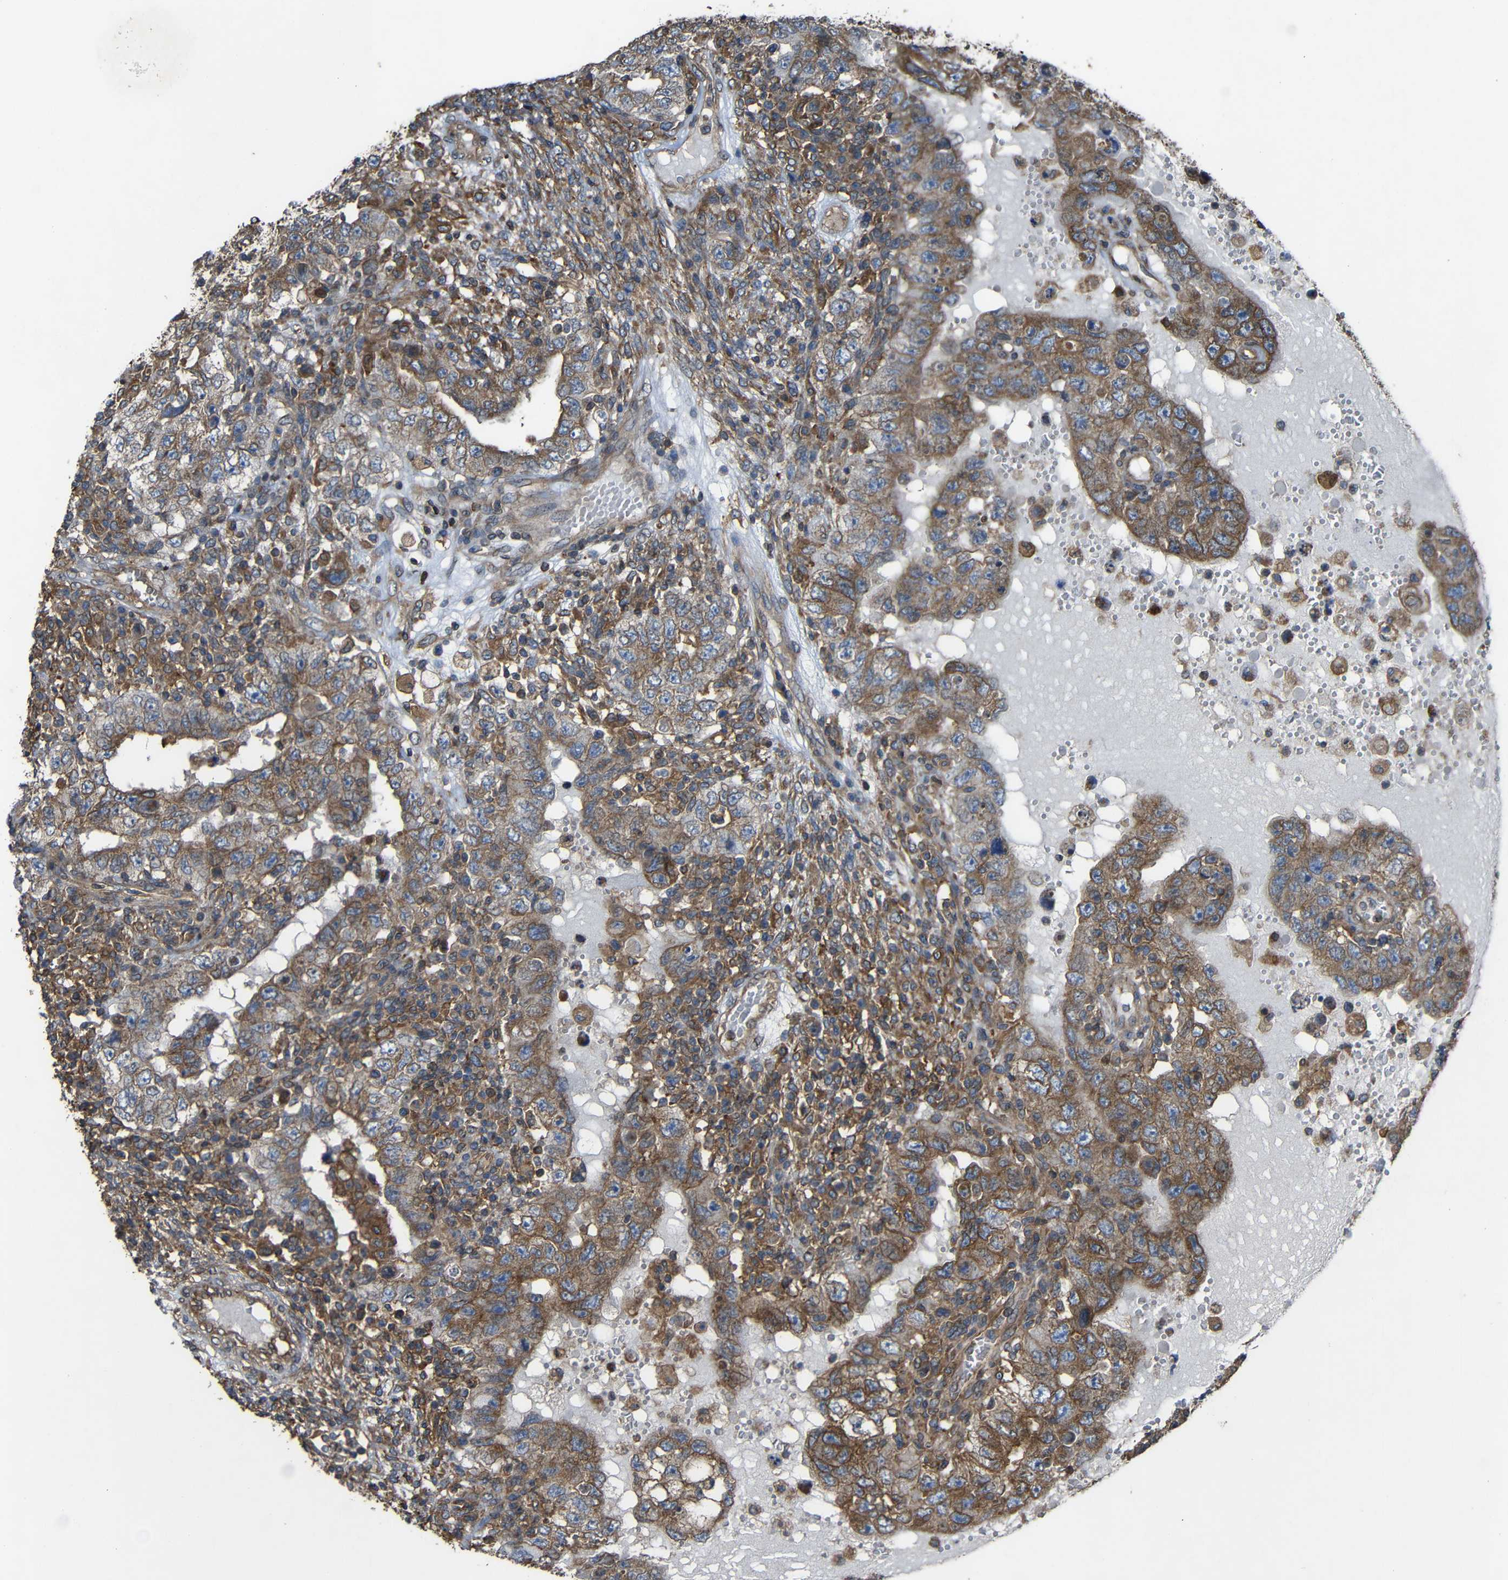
{"staining": {"intensity": "moderate", "quantity": ">75%", "location": "cytoplasmic/membranous"}, "tissue": "testis cancer", "cell_type": "Tumor cells", "image_type": "cancer", "snomed": [{"axis": "morphology", "description": "Carcinoma, Embryonal, NOS"}, {"axis": "topography", "description": "Testis"}], "caption": "Tumor cells show medium levels of moderate cytoplasmic/membranous staining in approximately >75% of cells in human testis cancer (embryonal carcinoma).", "gene": "TREM2", "patient": {"sex": "male", "age": 26}}